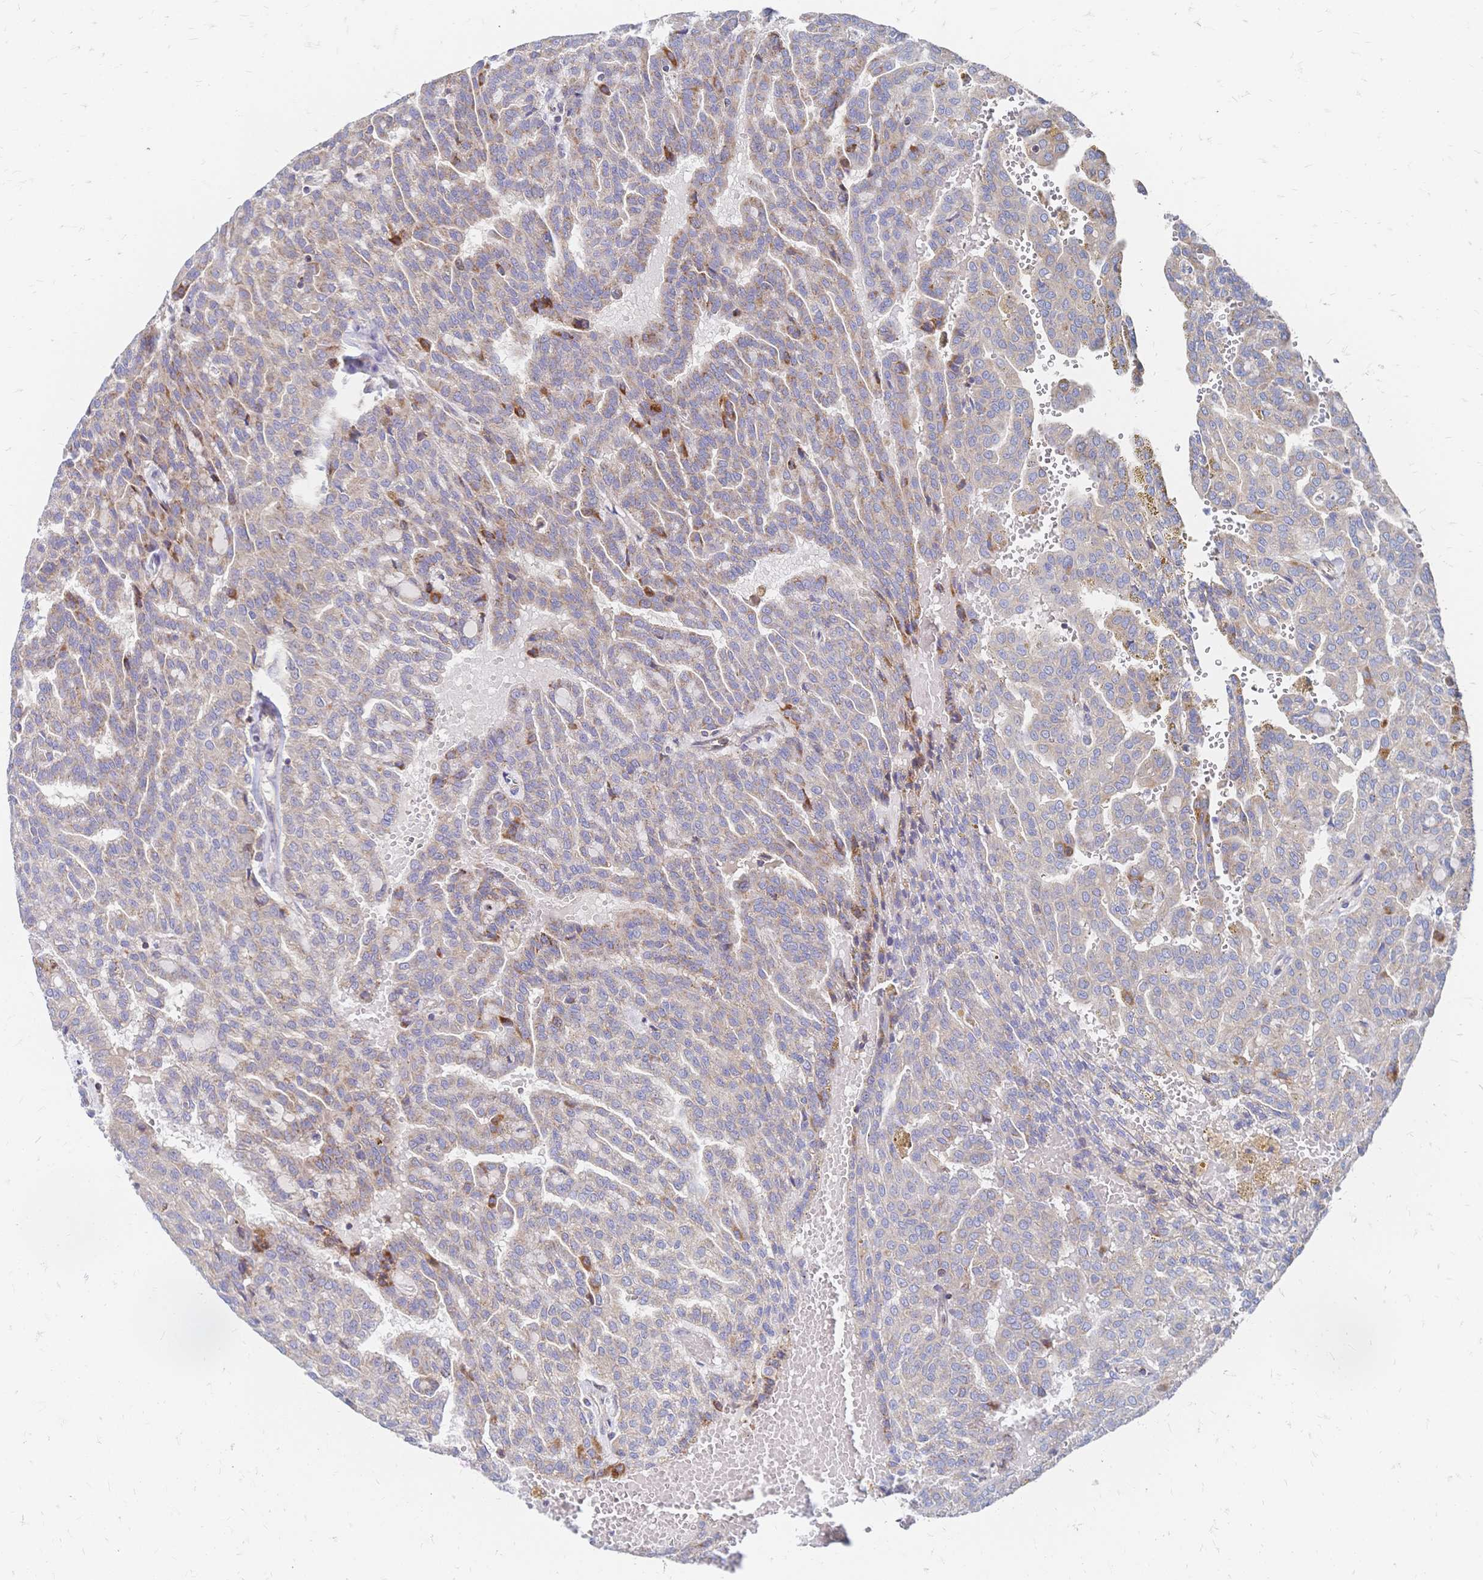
{"staining": {"intensity": "weak", "quantity": ">75%", "location": "cytoplasmic/membranous"}, "tissue": "renal cancer", "cell_type": "Tumor cells", "image_type": "cancer", "snomed": [{"axis": "morphology", "description": "Adenocarcinoma, NOS"}, {"axis": "topography", "description": "Kidney"}], "caption": "Immunohistochemistry (IHC) of human adenocarcinoma (renal) displays low levels of weak cytoplasmic/membranous staining in about >75% of tumor cells. Nuclei are stained in blue.", "gene": "SORBS1", "patient": {"sex": "male", "age": 63}}